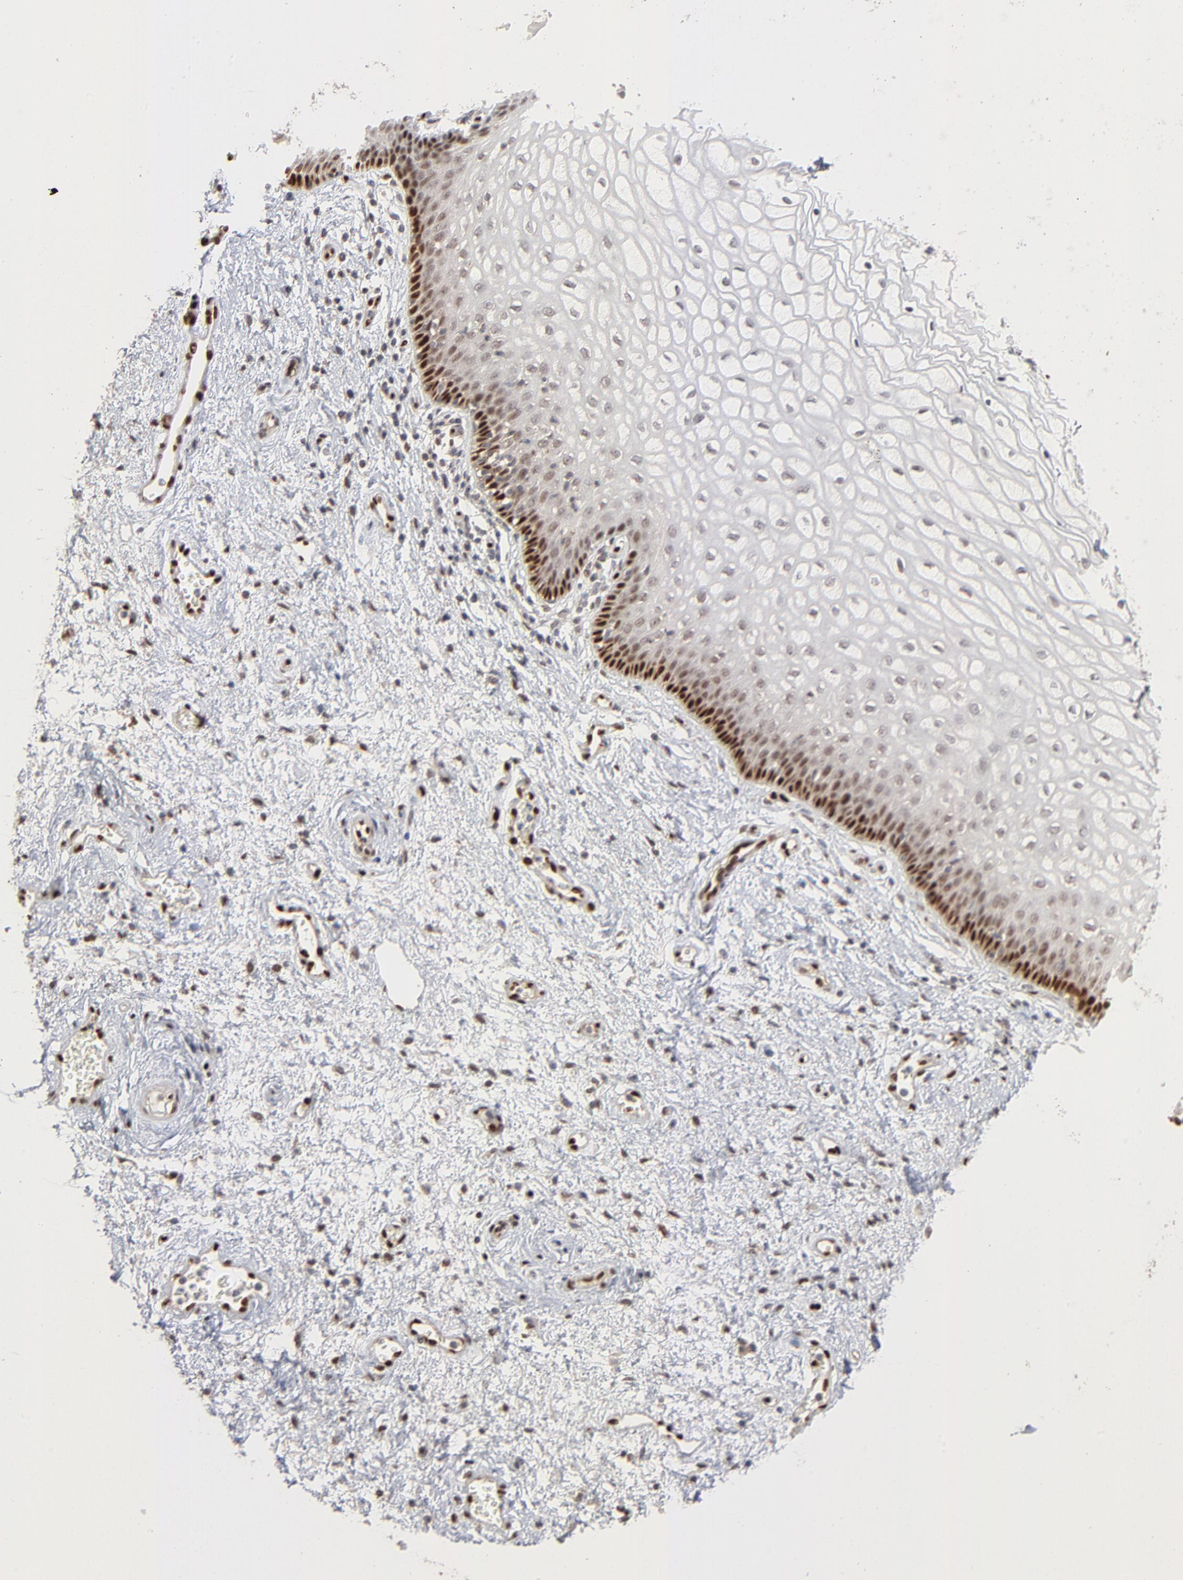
{"staining": {"intensity": "strong", "quantity": "<25%", "location": "nuclear"}, "tissue": "vagina", "cell_type": "Squamous epithelial cells", "image_type": "normal", "snomed": [{"axis": "morphology", "description": "Normal tissue, NOS"}, {"axis": "topography", "description": "Vagina"}], "caption": "Protein staining by IHC exhibits strong nuclear staining in about <25% of squamous epithelial cells in unremarkable vagina.", "gene": "NFIB", "patient": {"sex": "female", "age": 34}}